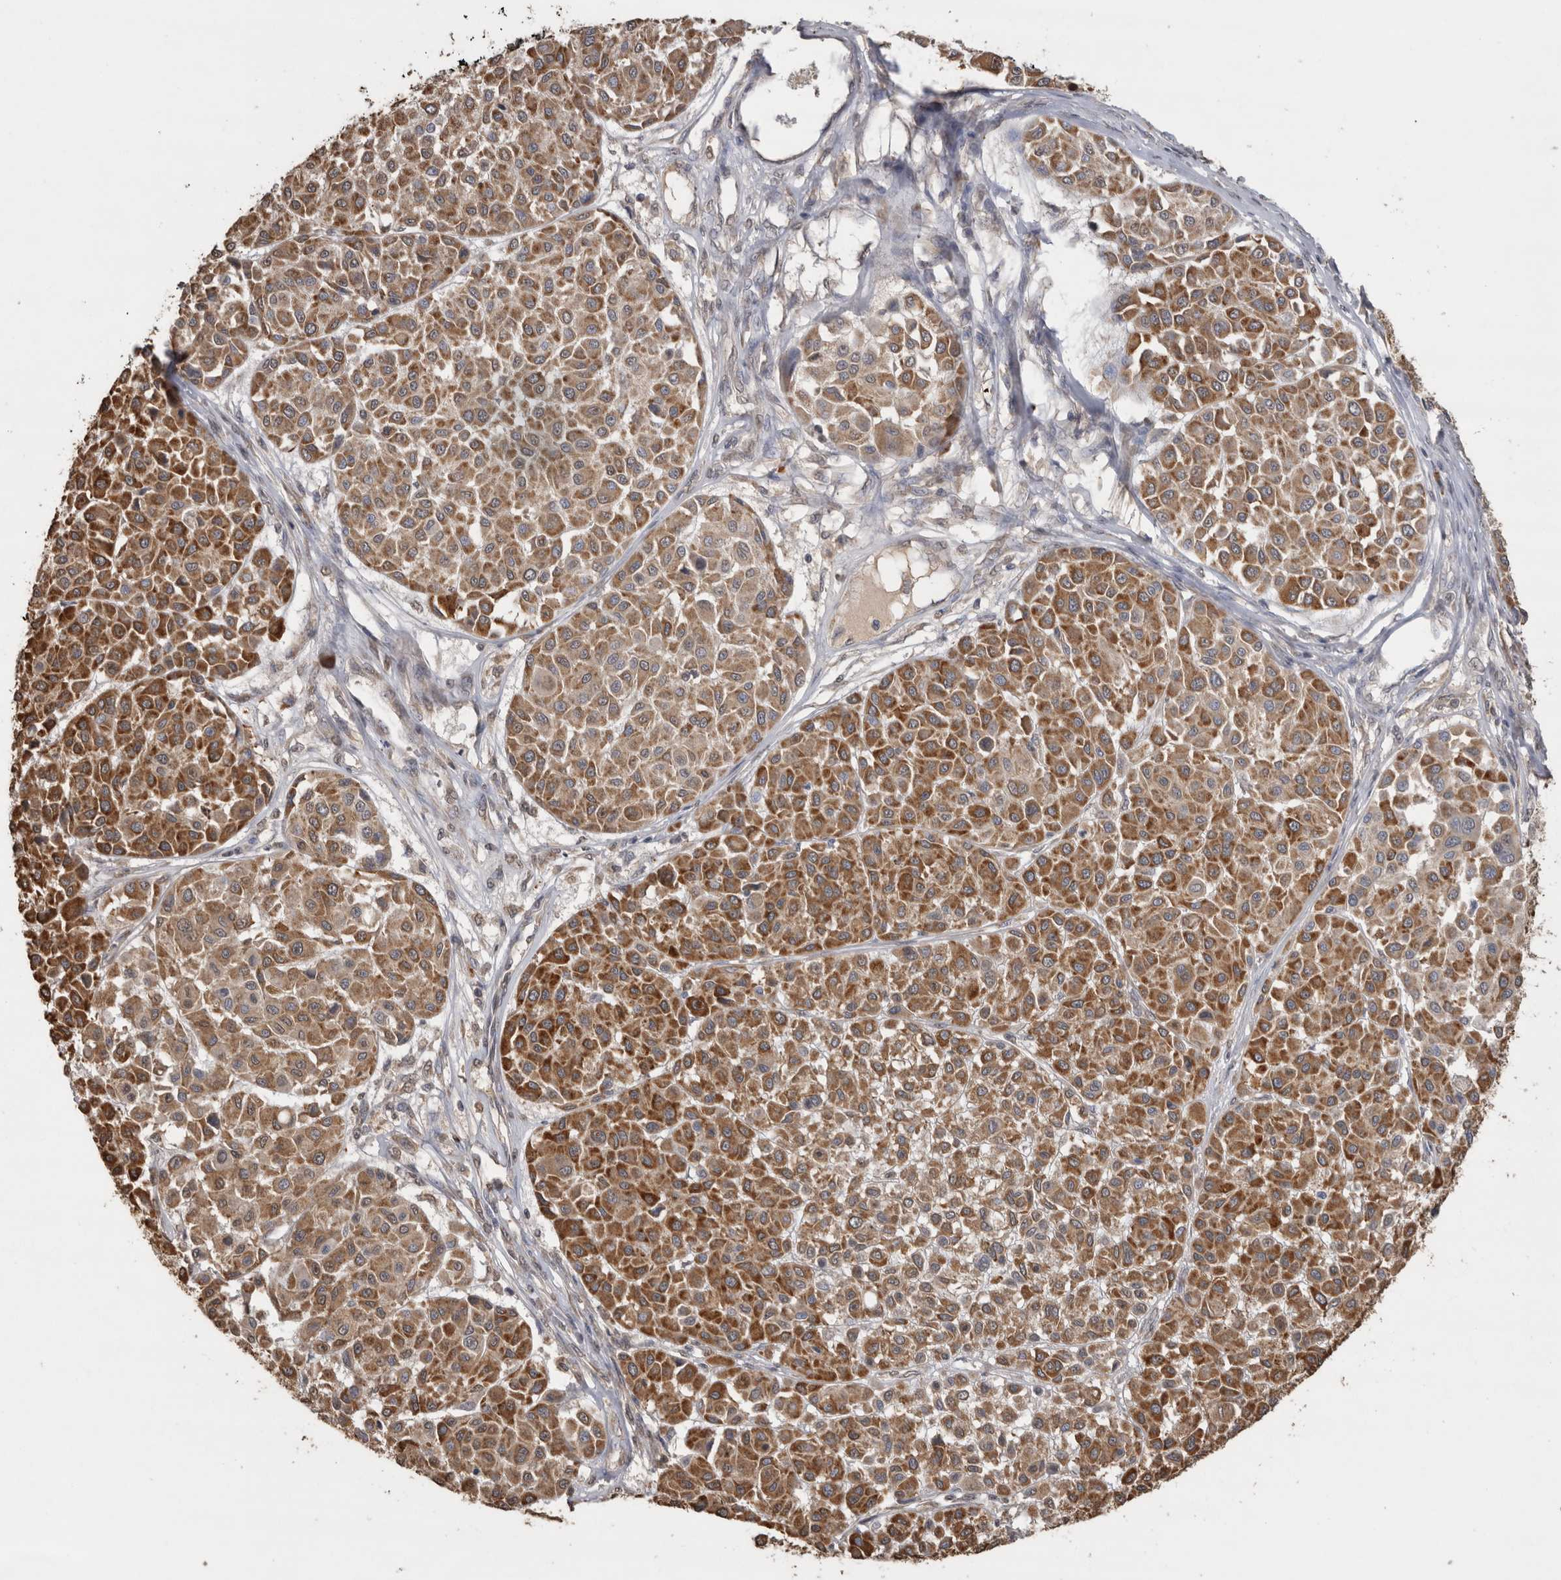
{"staining": {"intensity": "moderate", "quantity": ">75%", "location": "cytoplasmic/membranous"}, "tissue": "melanoma", "cell_type": "Tumor cells", "image_type": "cancer", "snomed": [{"axis": "morphology", "description": "Malignant melanoma, Metastatic site"}, {"axis": "topography", "description": "Soft tissue"}], "caption": "Protein staining of malignant melanoma (metastatic site) tissue exhibits moderate cytoplasmic/membranous expression in about >75% of tumor cells. (brown staining indicates protein expression, while blue staining denotes nuclei).", "gene": "CRELD2", "patient": {"sex": "male", "age": 41}}